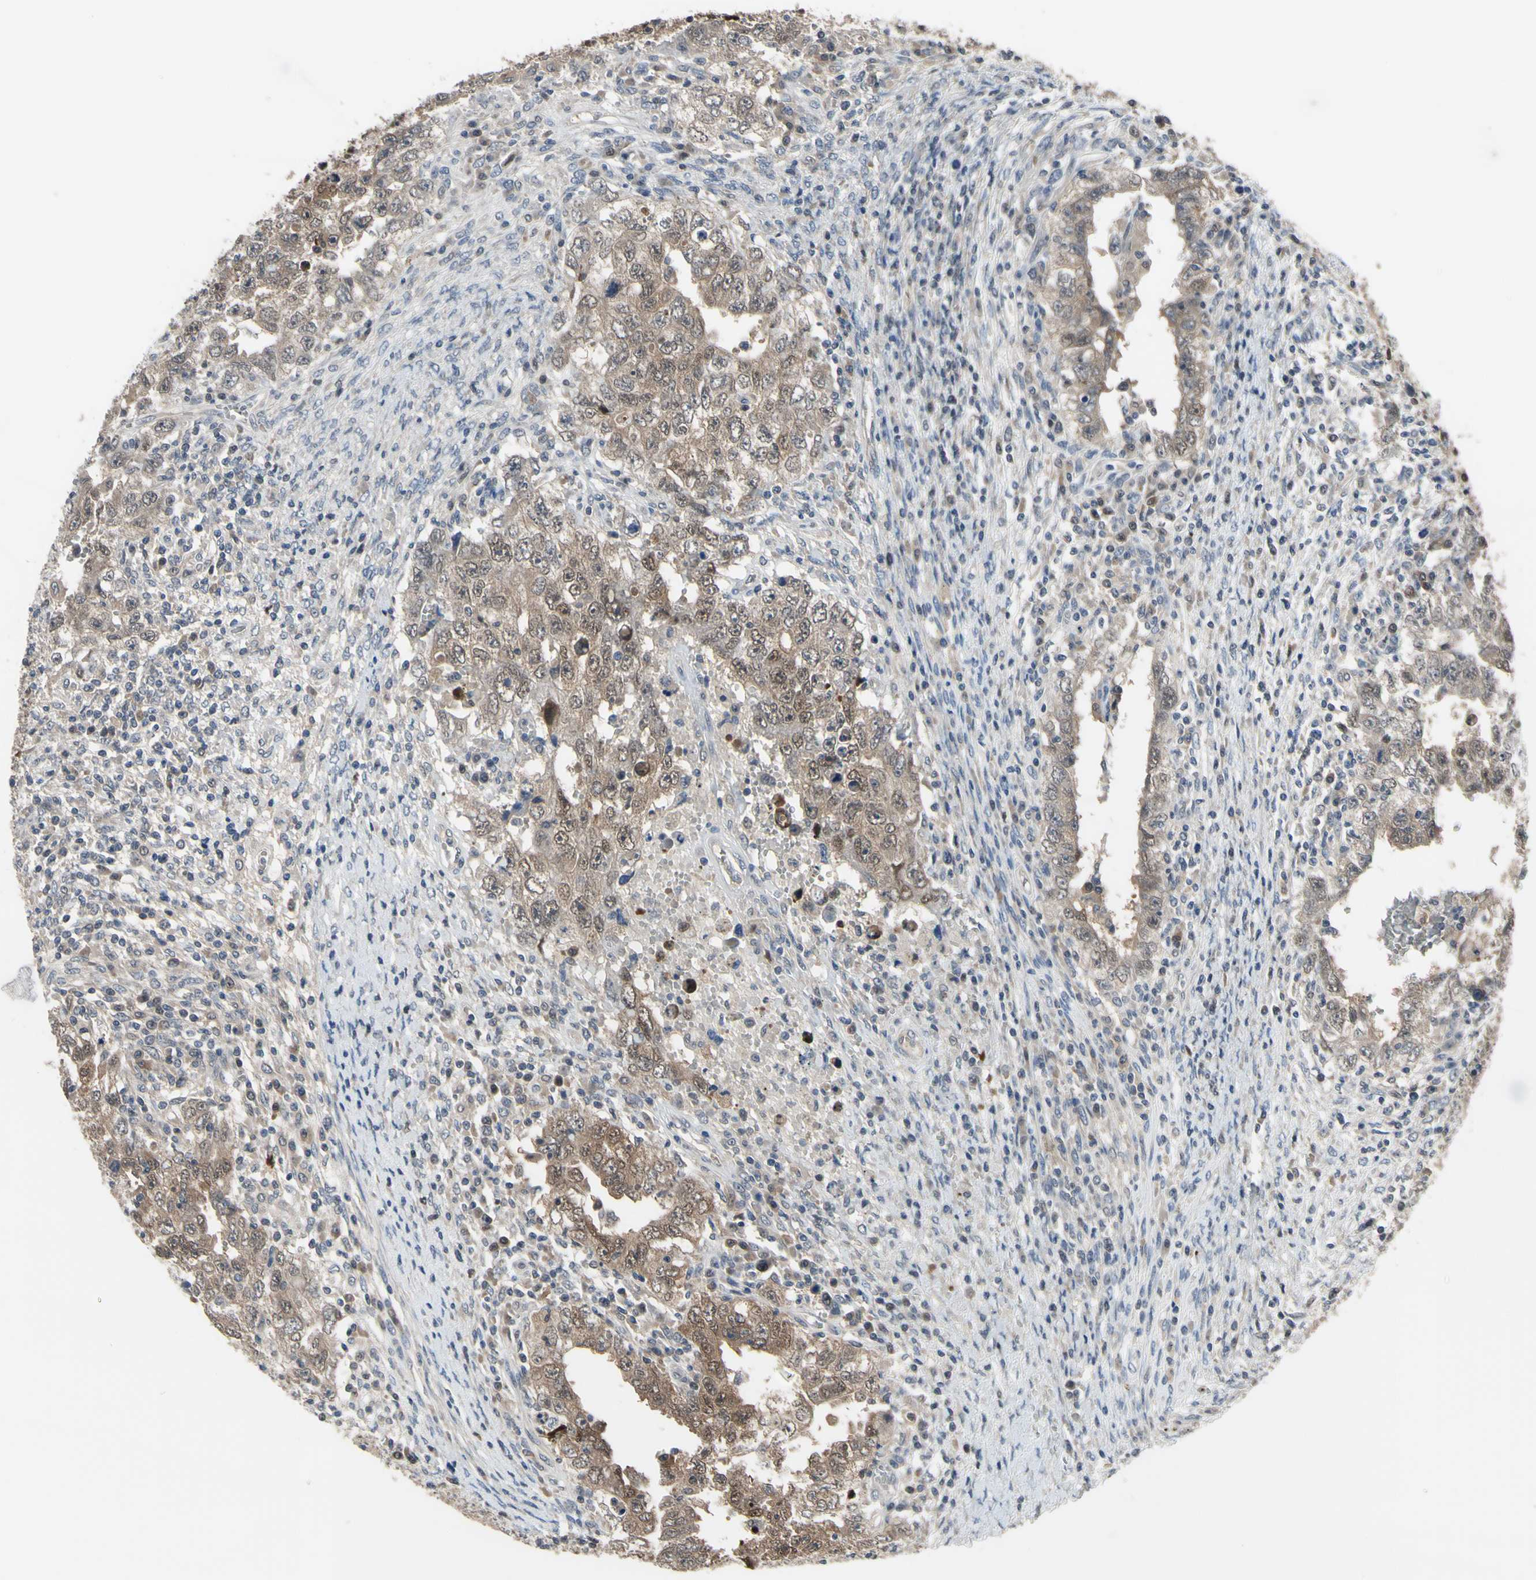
{"staining": {"intensity": "weak", "quantity": ">75%", "location": "cytoplasmic/membranous"}, "tissue": "testis cancer", "cell_type": "Tumor cells", "image_type": "cancer", "snomed": [{"axis": "morphology", "description": "Carcinoma, Embryonal, NOS"}, {"axis": "topography", "description": "Testis"}], "caption": "A photomicrograph of testis embryonal carcinoma stained for a protein exhibits weak cytoplasmic/membranous brown staining in tumor cells.", "gene": "HSPA4", "patient": {"sex": "male", "age": 26}}